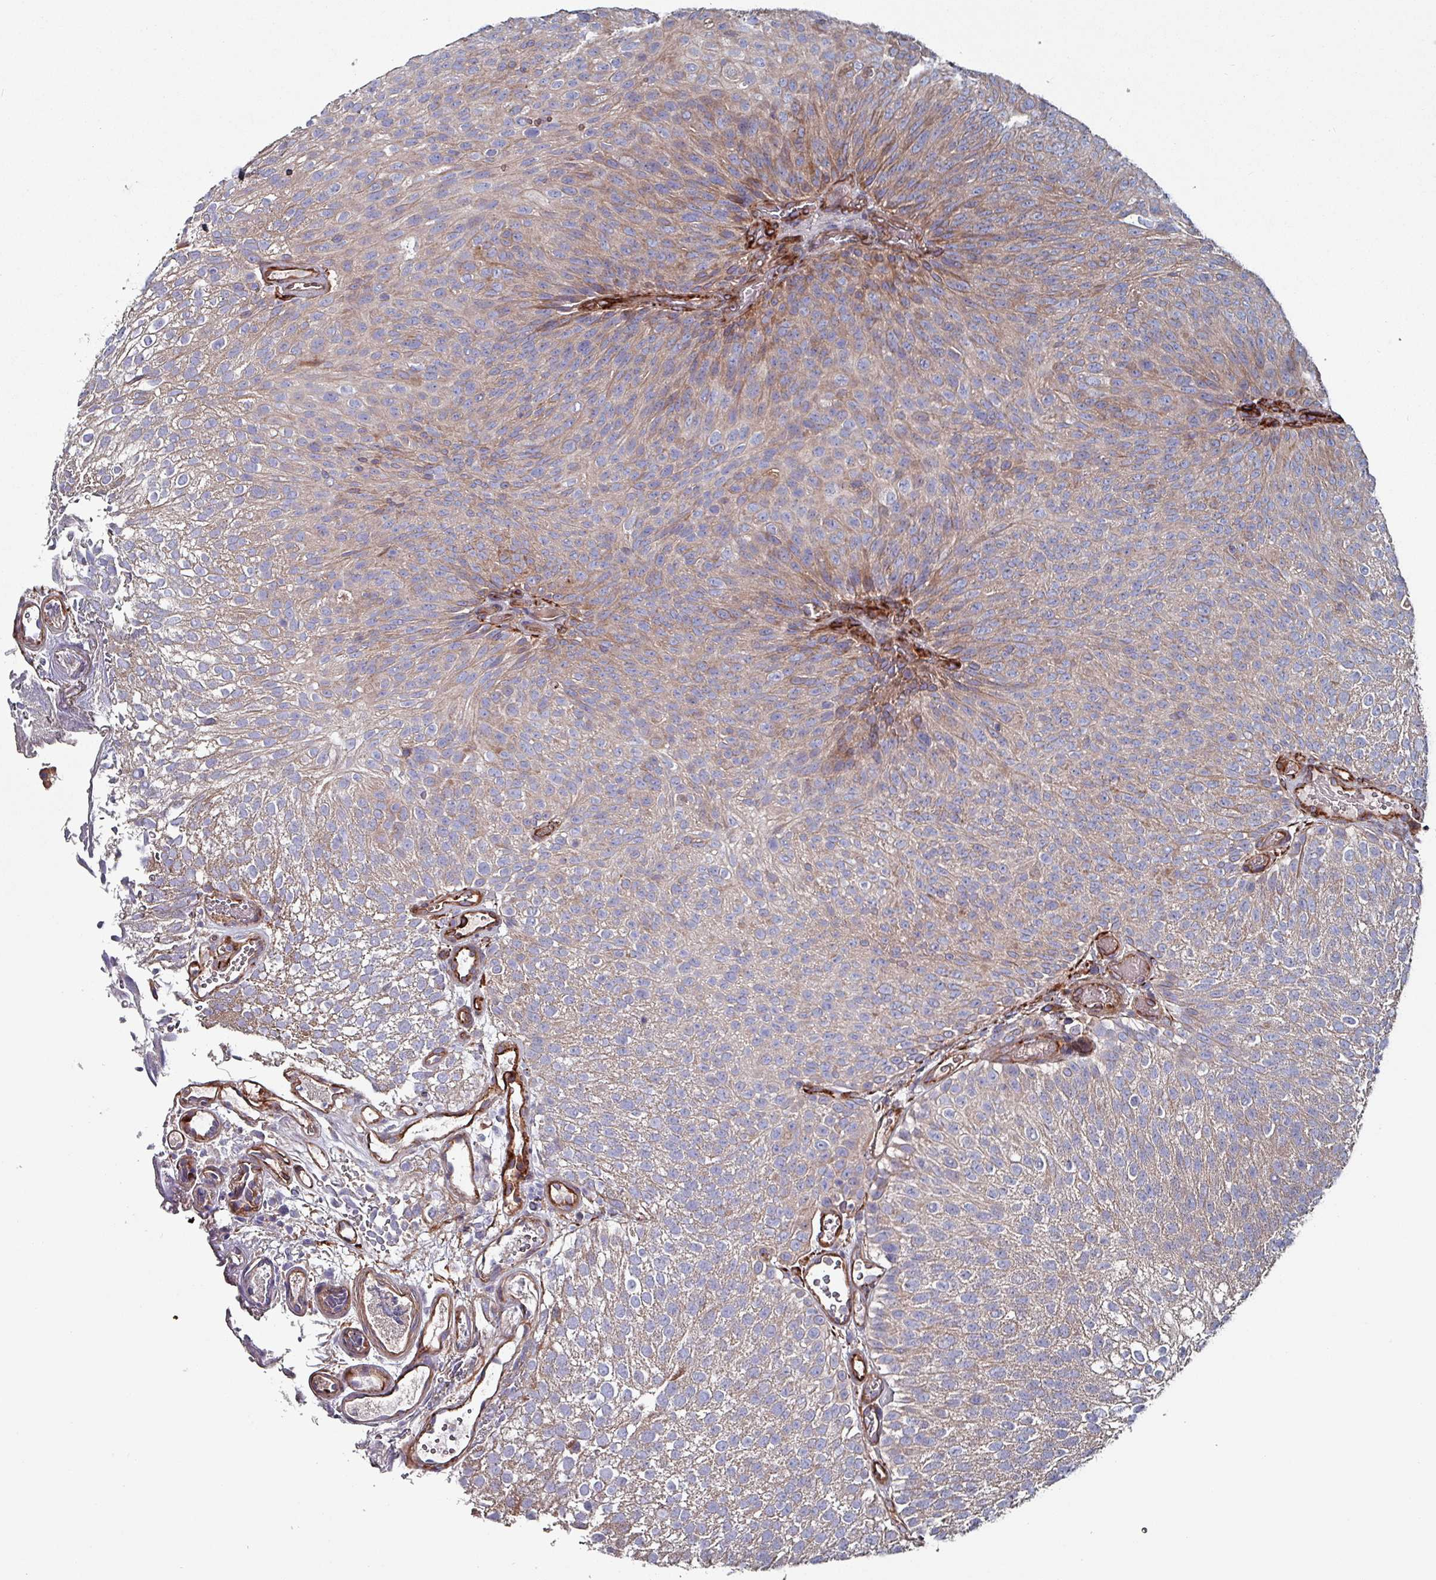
{"staining": {"intensity": "moderate", "quantity": "<25%", "location": "cytoplasmic/membranous"}, "tissue": "urothelial cancer", "cell_type": "Tumor cells", "image_type": "cancer", "snomed": [{"axis": "morphology", "description": "Urothelial carcinoma, Low grade"}, {"axis": "topography", "description": "Urinary bladder"}], "caption": "Immunohistochemistry (IHC) (DAB (3,3'-diaminobenzidine)) staining of human low-grade urothelial carcinoma demonstrates moderate cytoplasmic/membranous protein expression in approximately <25% of tumor cells.", "gene": "ANO10", "patient": {"sex": "male", "age": 78}}